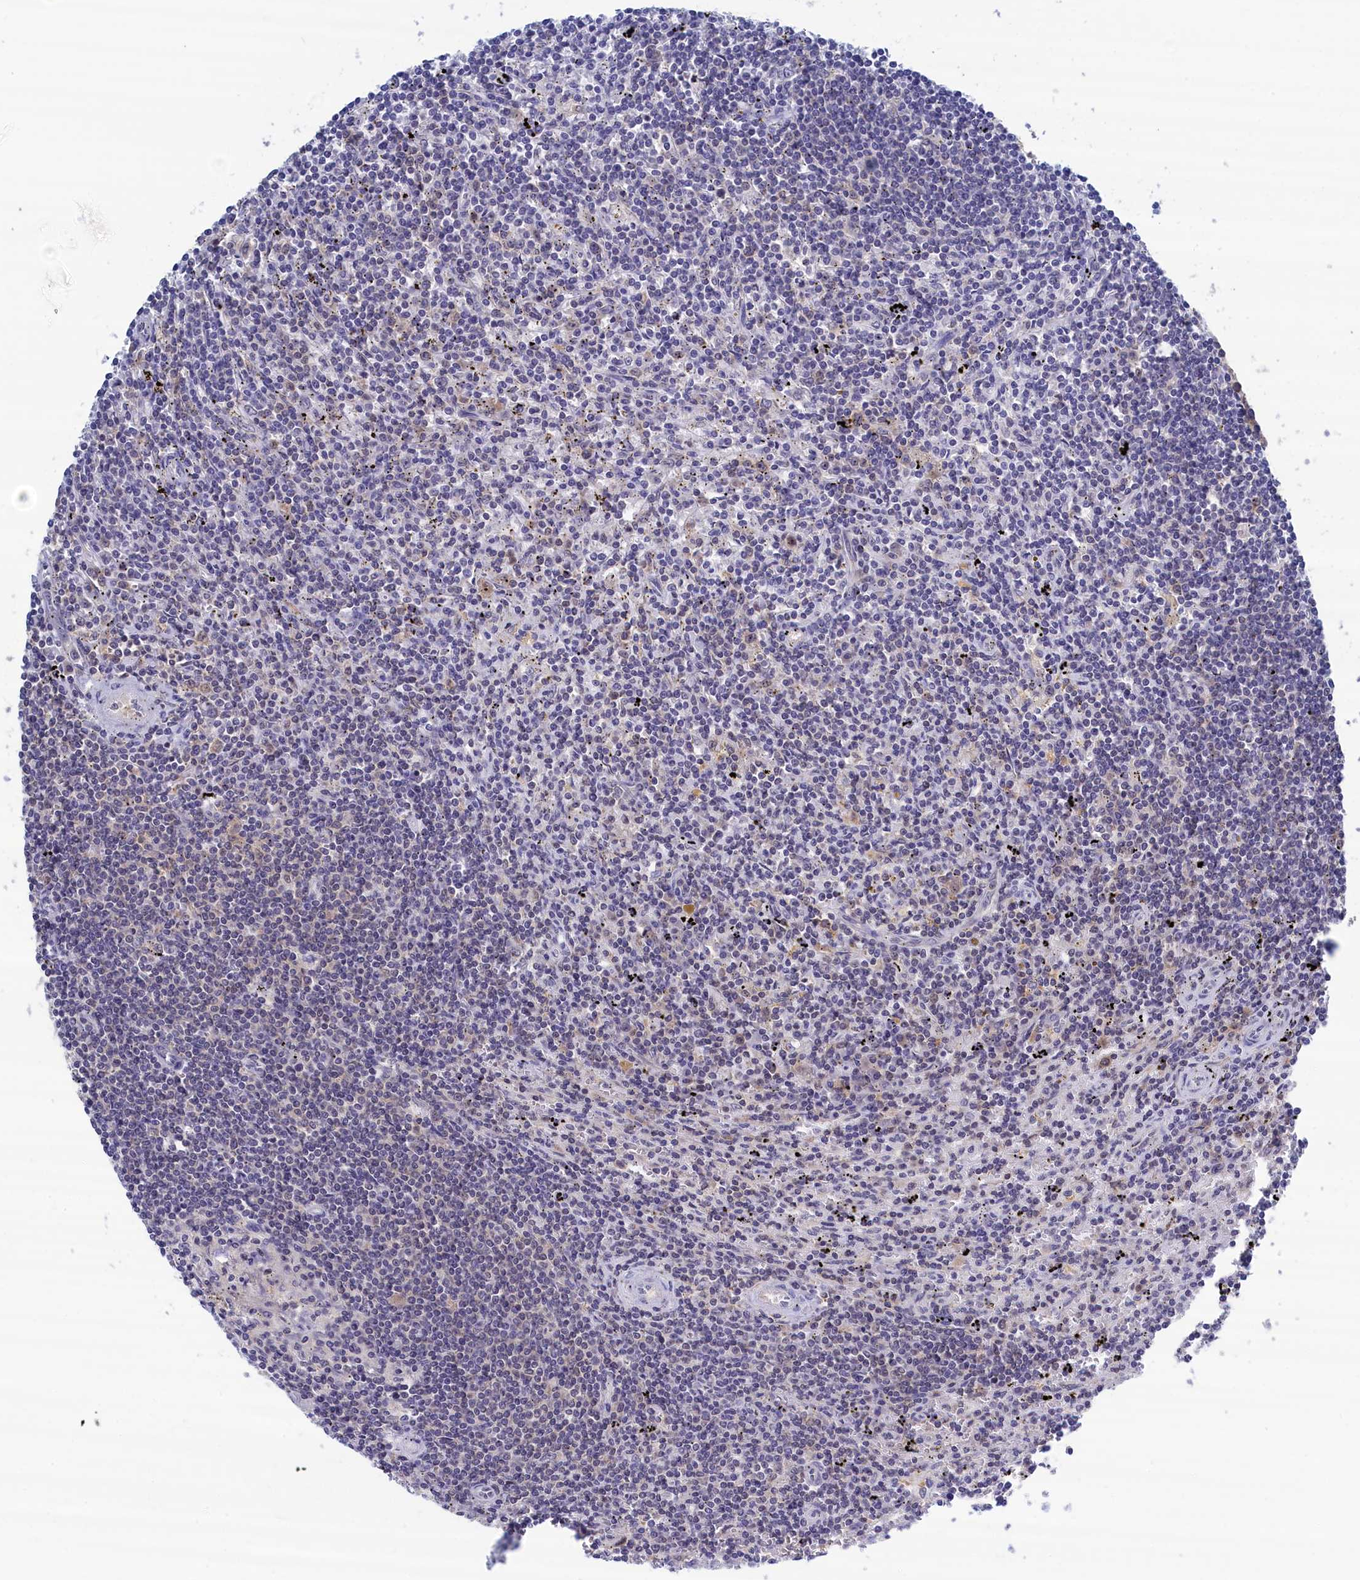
{"staining": {"intensity": "negative", "quantity": "none", "location": "none"}, "tissue": "lymphoma", "cell_type": "Tumor cells", "image_type": "cancer", "snomed": [{"axis": "morphology", "description": "Malignant lymphoma, non-Hodgkin's type, Low grade"}, {"axis": "topography", "description": "Spleen"}], "caption": "The immunohistochemistry image has no significant staining in tumor cells of low-grade malignant lymphoma, non-Hodgkin's type tissue.", "gene": "PGP", "patient": {"sex": "male", "age": 76}}